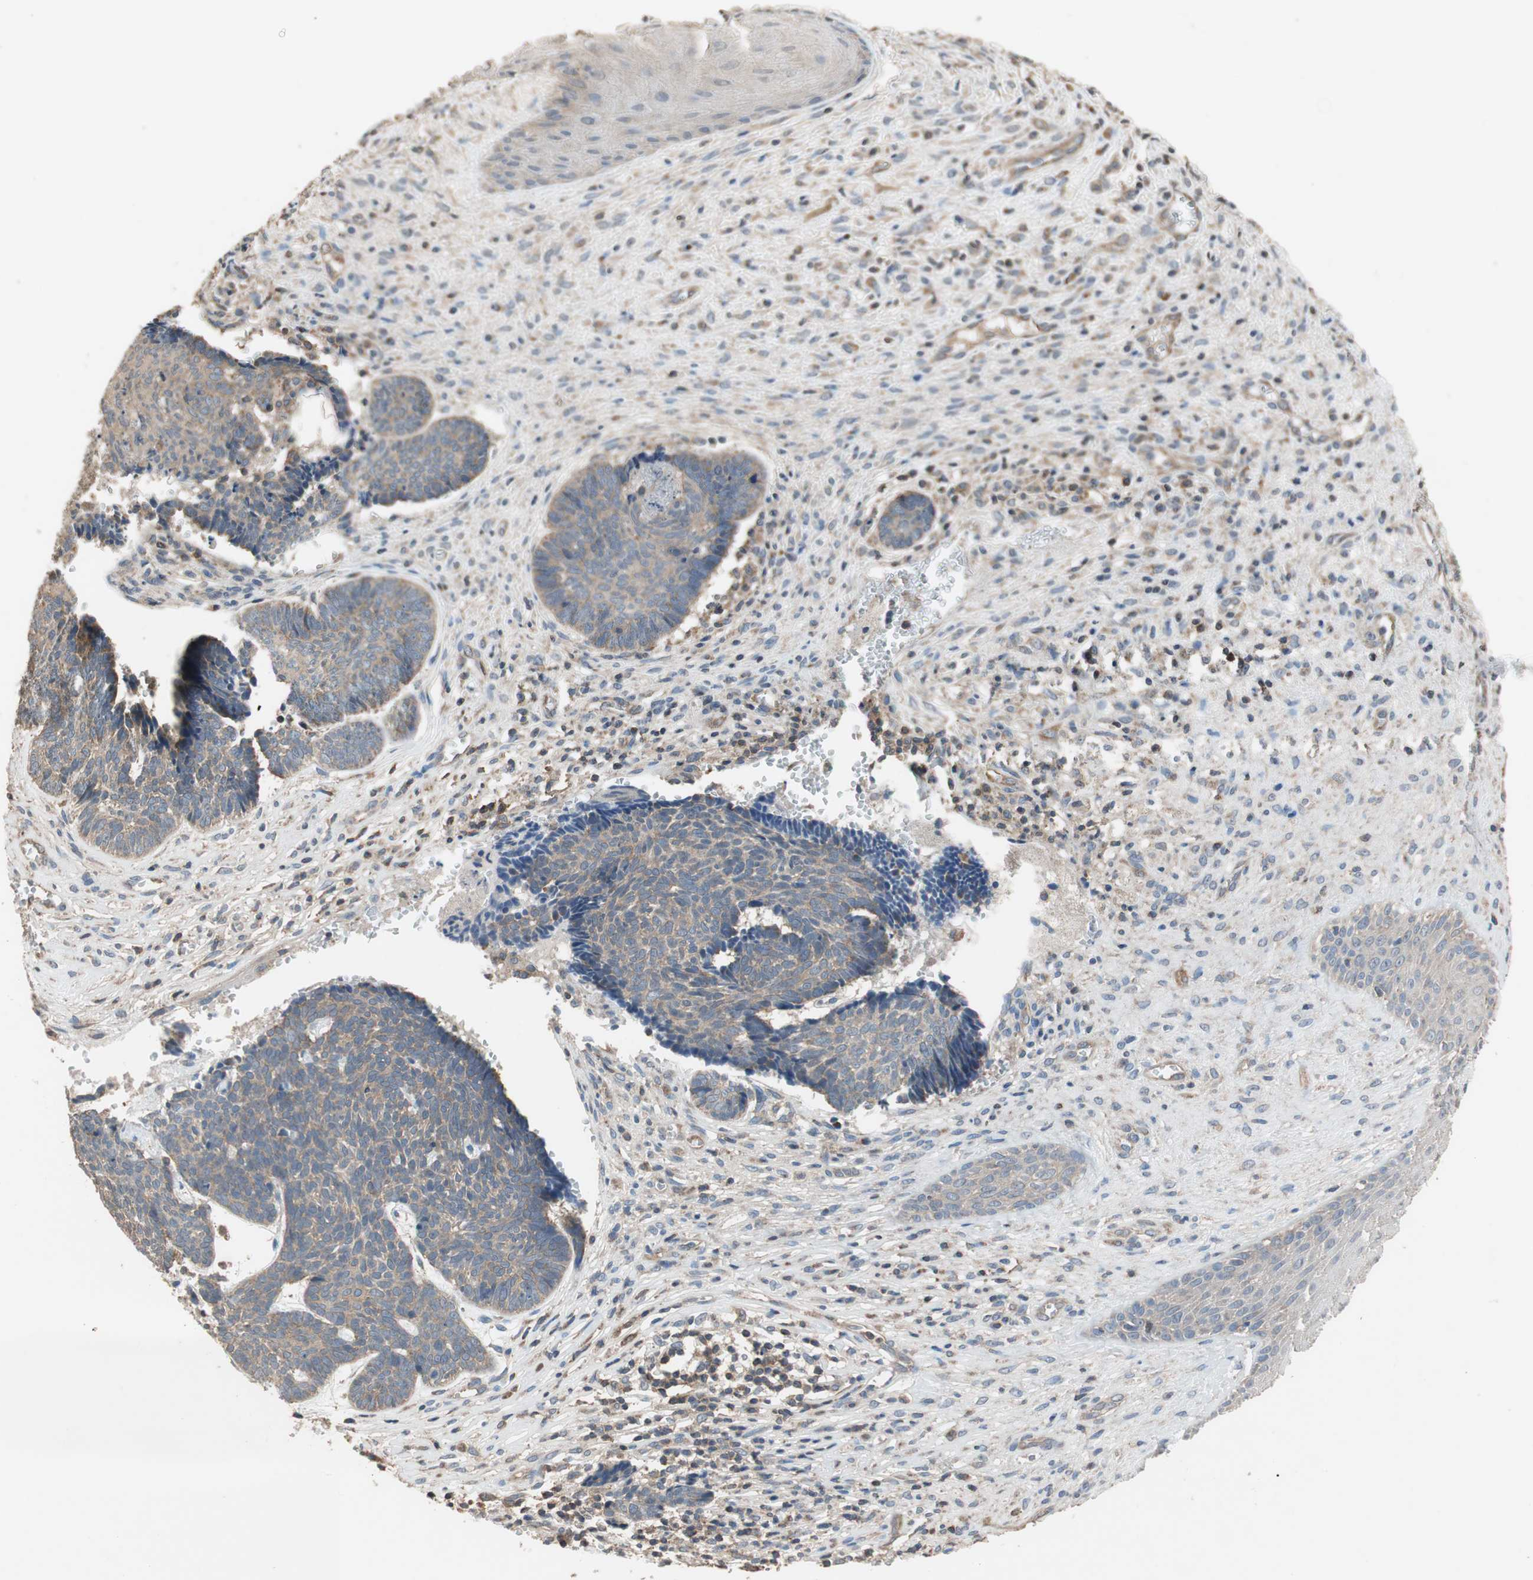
{"staining": {"intensity": "moderate", "quantity": ">75%", "location": "cytoplasmic/membranous"}, "tissue": "skin cancer", "cell_type": "Tumor cells", "image_type": "cancer", "snomed": [{"axis": "morphology", "description": "Basal cell carcinoma"}, {"axis": "topography", "description": "Skin"}], "caption": "The micrograph demonstrates staining of skin basal cell carcinoma, revealing moderate cytoplasmic/membranous protein expression (brown color) within tumor cells.", "gene": "MAP4K2", "patient": {"sex": "male", "age": 84}}